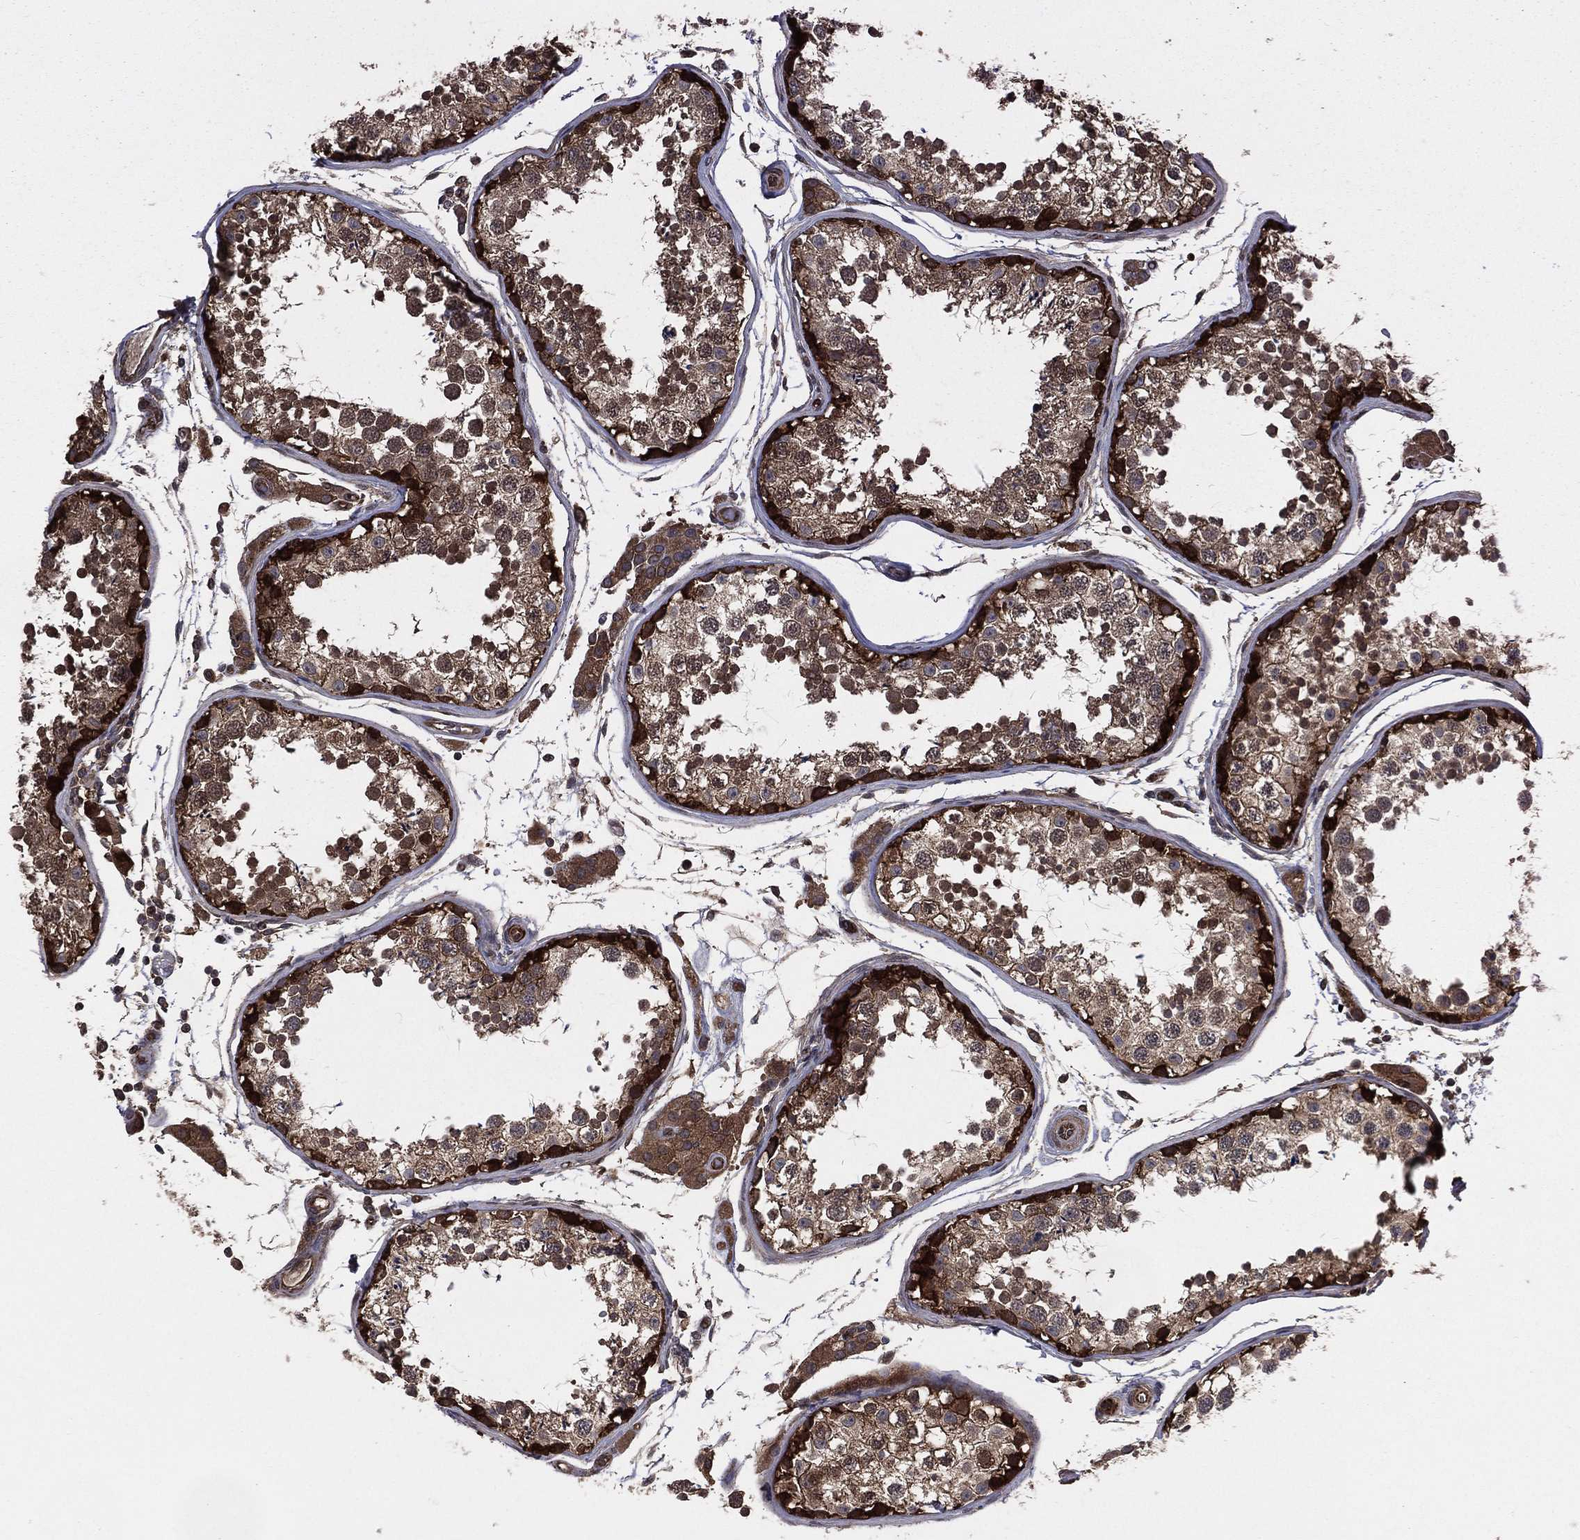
{"staining": {"intensity": "strong", "quantity": "<25%", "location": "cytoplasmic/membranous"}, "tissue": "testis", "cell_type": "Cells in seminiferous ducts", "image_type": "normal", "snomed": [{"axis": "morphology", "description": "Normal tissue, NOS"}, {"axis": "topography", "description": "Testis"}], "caption": "Testis stained with immunohistochemistry (IHC) demonstrates strong cytoplasmic/membranous positivity in about <25% of cells in seminiferous ducts.", "gene": "CERT1", "patient": {"sex": "male", "age": 29}}